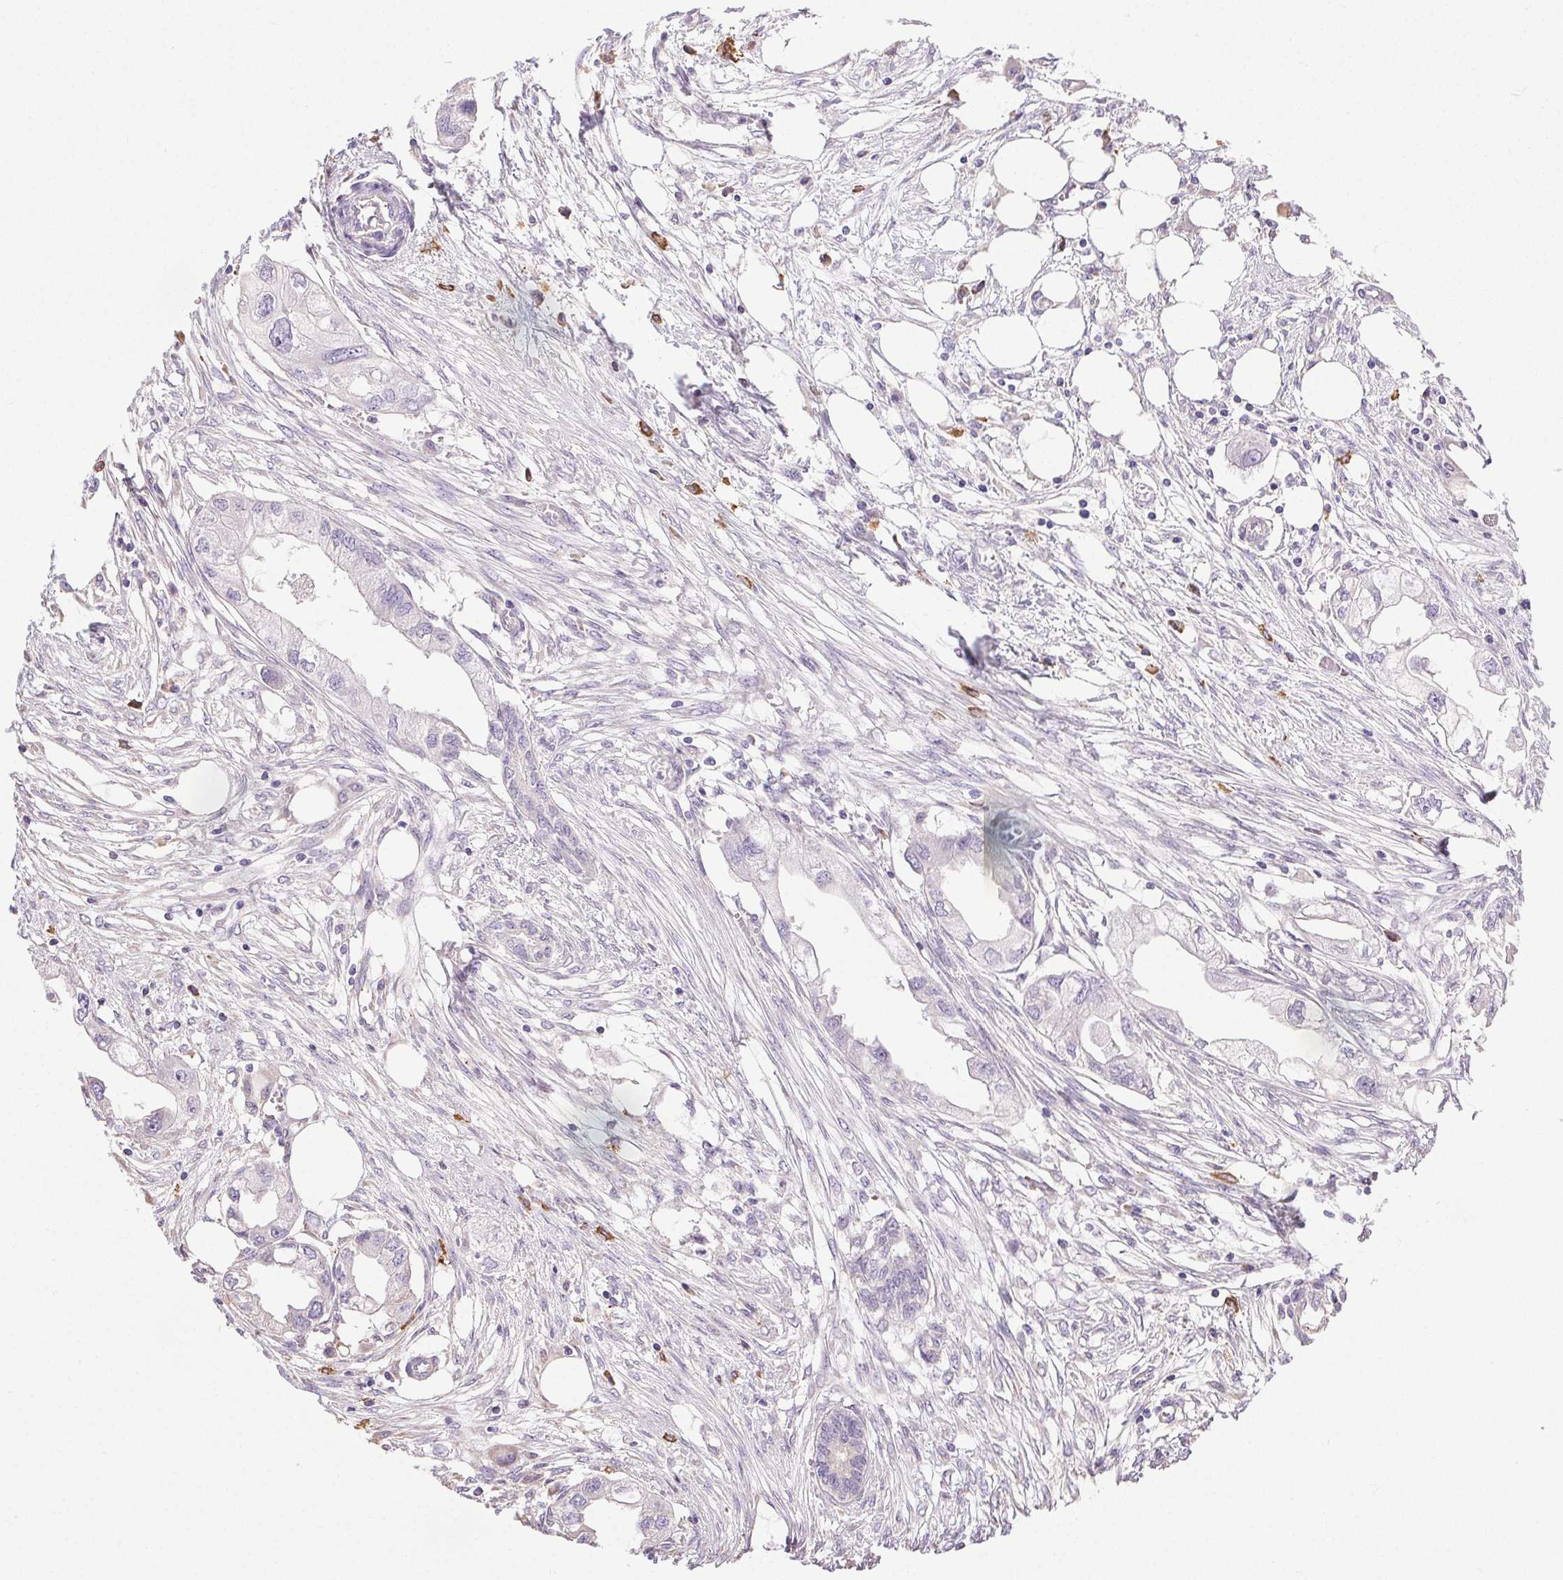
{"staining": {"intensity": "negative", "quantity": "none", "location": "none"}, "tissue": "endometrial cancer", "cell_type": "Tumor cells", "image_type": "cancer", "snomed": [{"axis": "morphology", "description": "Adenocarcinoma, NOS"}, {"axis": "morphology", "description": "Adenocarcinoma, metastatic, NOS"}, {"axis": "topography", "description": "Adipose tissue"}, {"axis": "topography", "description": "Endometrium"}], "caption": "Human endometrial cancer stained for a protein using IHC displays no expression in tumor cells.", "gene": "SNX31", "patient": {"sex": "female", "age": 67}}